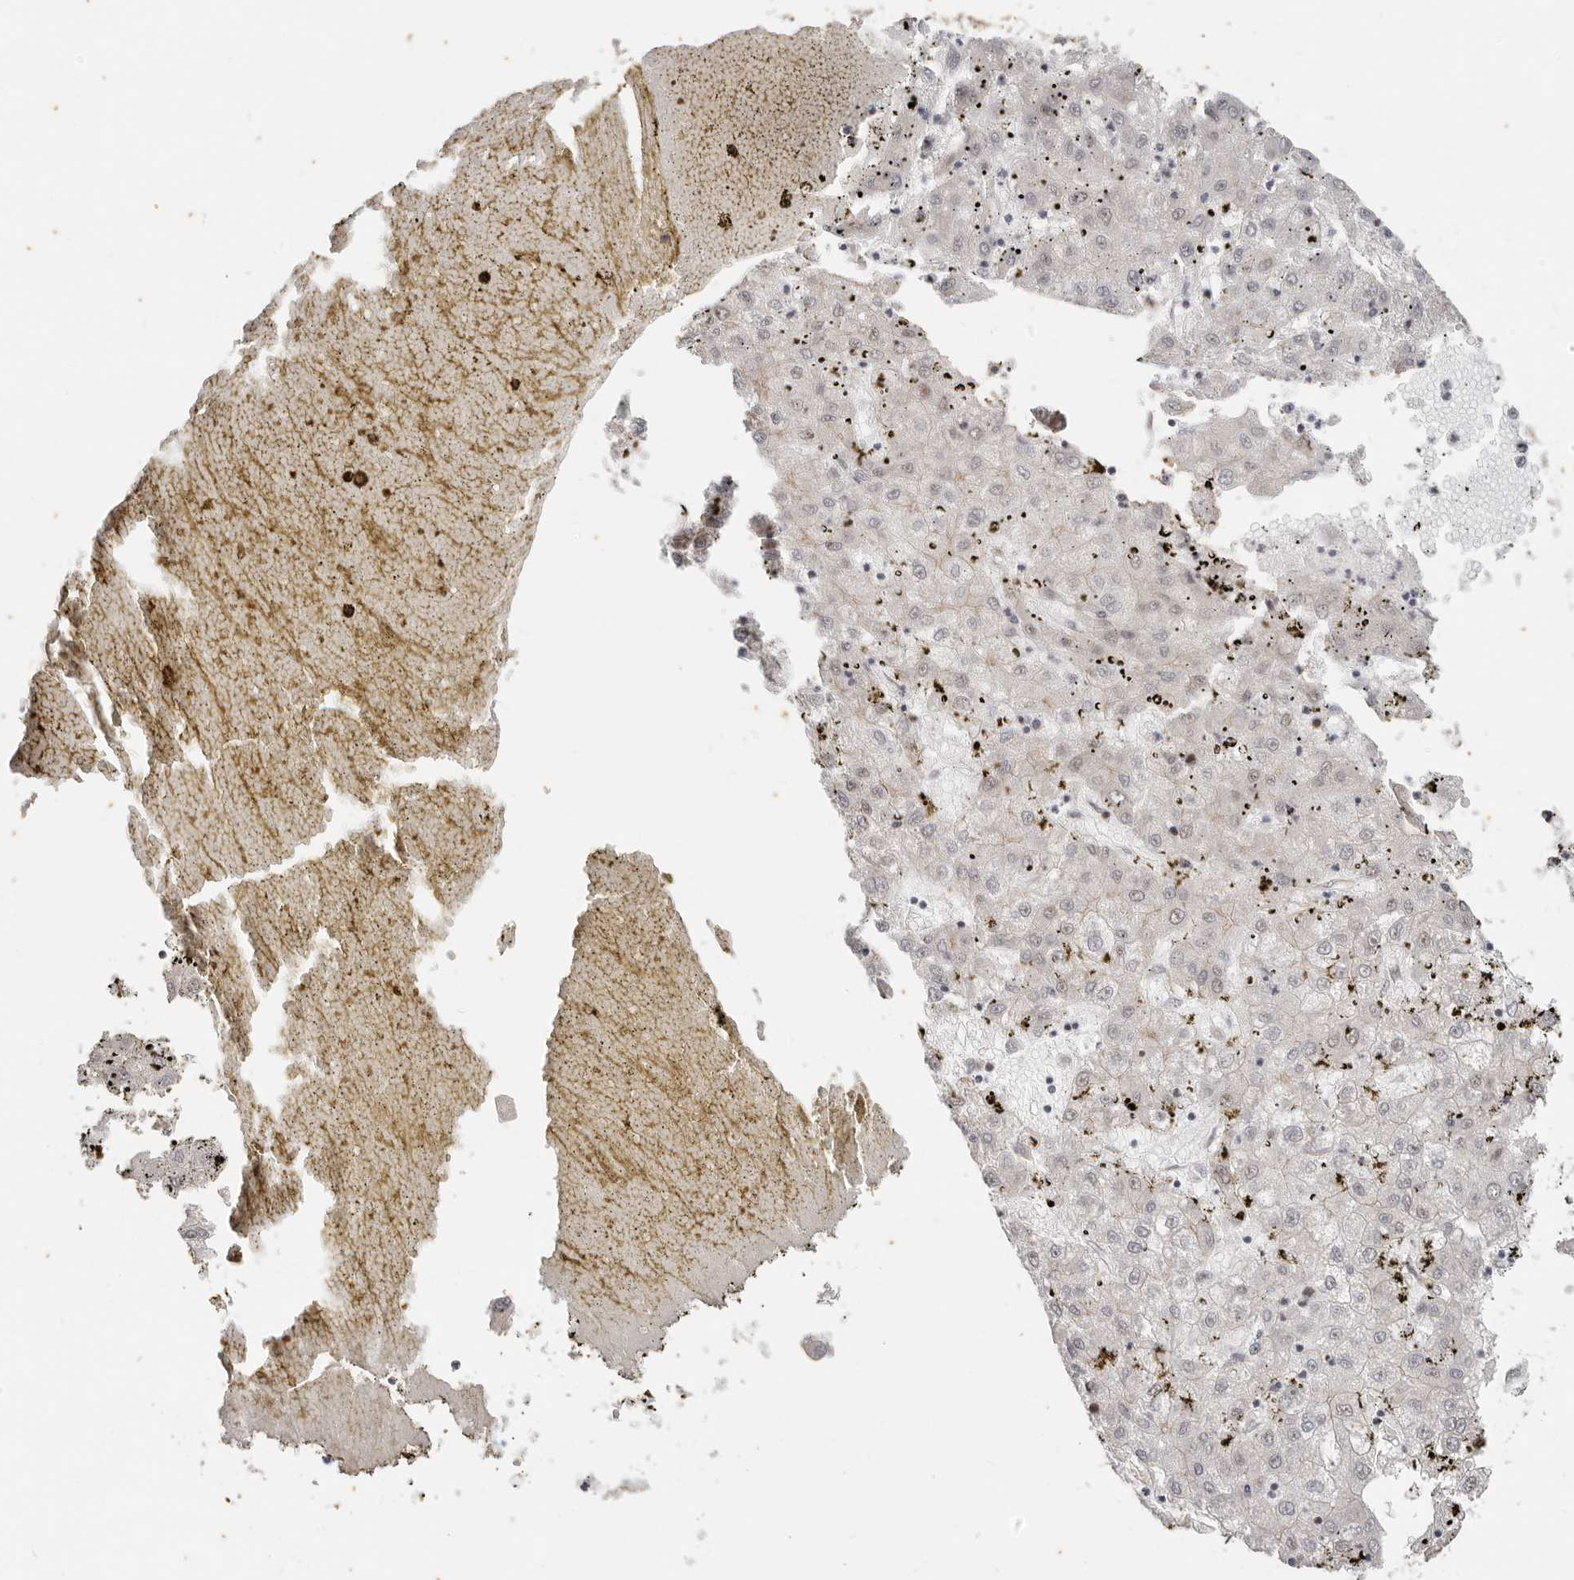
{"staining": {"intensity": "negative", "quantity": "none", "location": "none"}, "tissue": "liver cancer", "cell_type": "Tumor cells", "image_type": "cancer", "snomed": [{"axis": "morphology", "description": "Carcinoma, Hepatocellular, NOS"}, {"axis": "topography", "description": "Liver"}], "caption": "The immunohistochemistry histopathology image has no significant positivity in tumor cells of liver cancer tissue. (DAB (3,3'-diaminobenzidine) immunohistochemistry, high magnification).", "gene": "RFC2", "patient": {"sex": "male", "age": 72}}